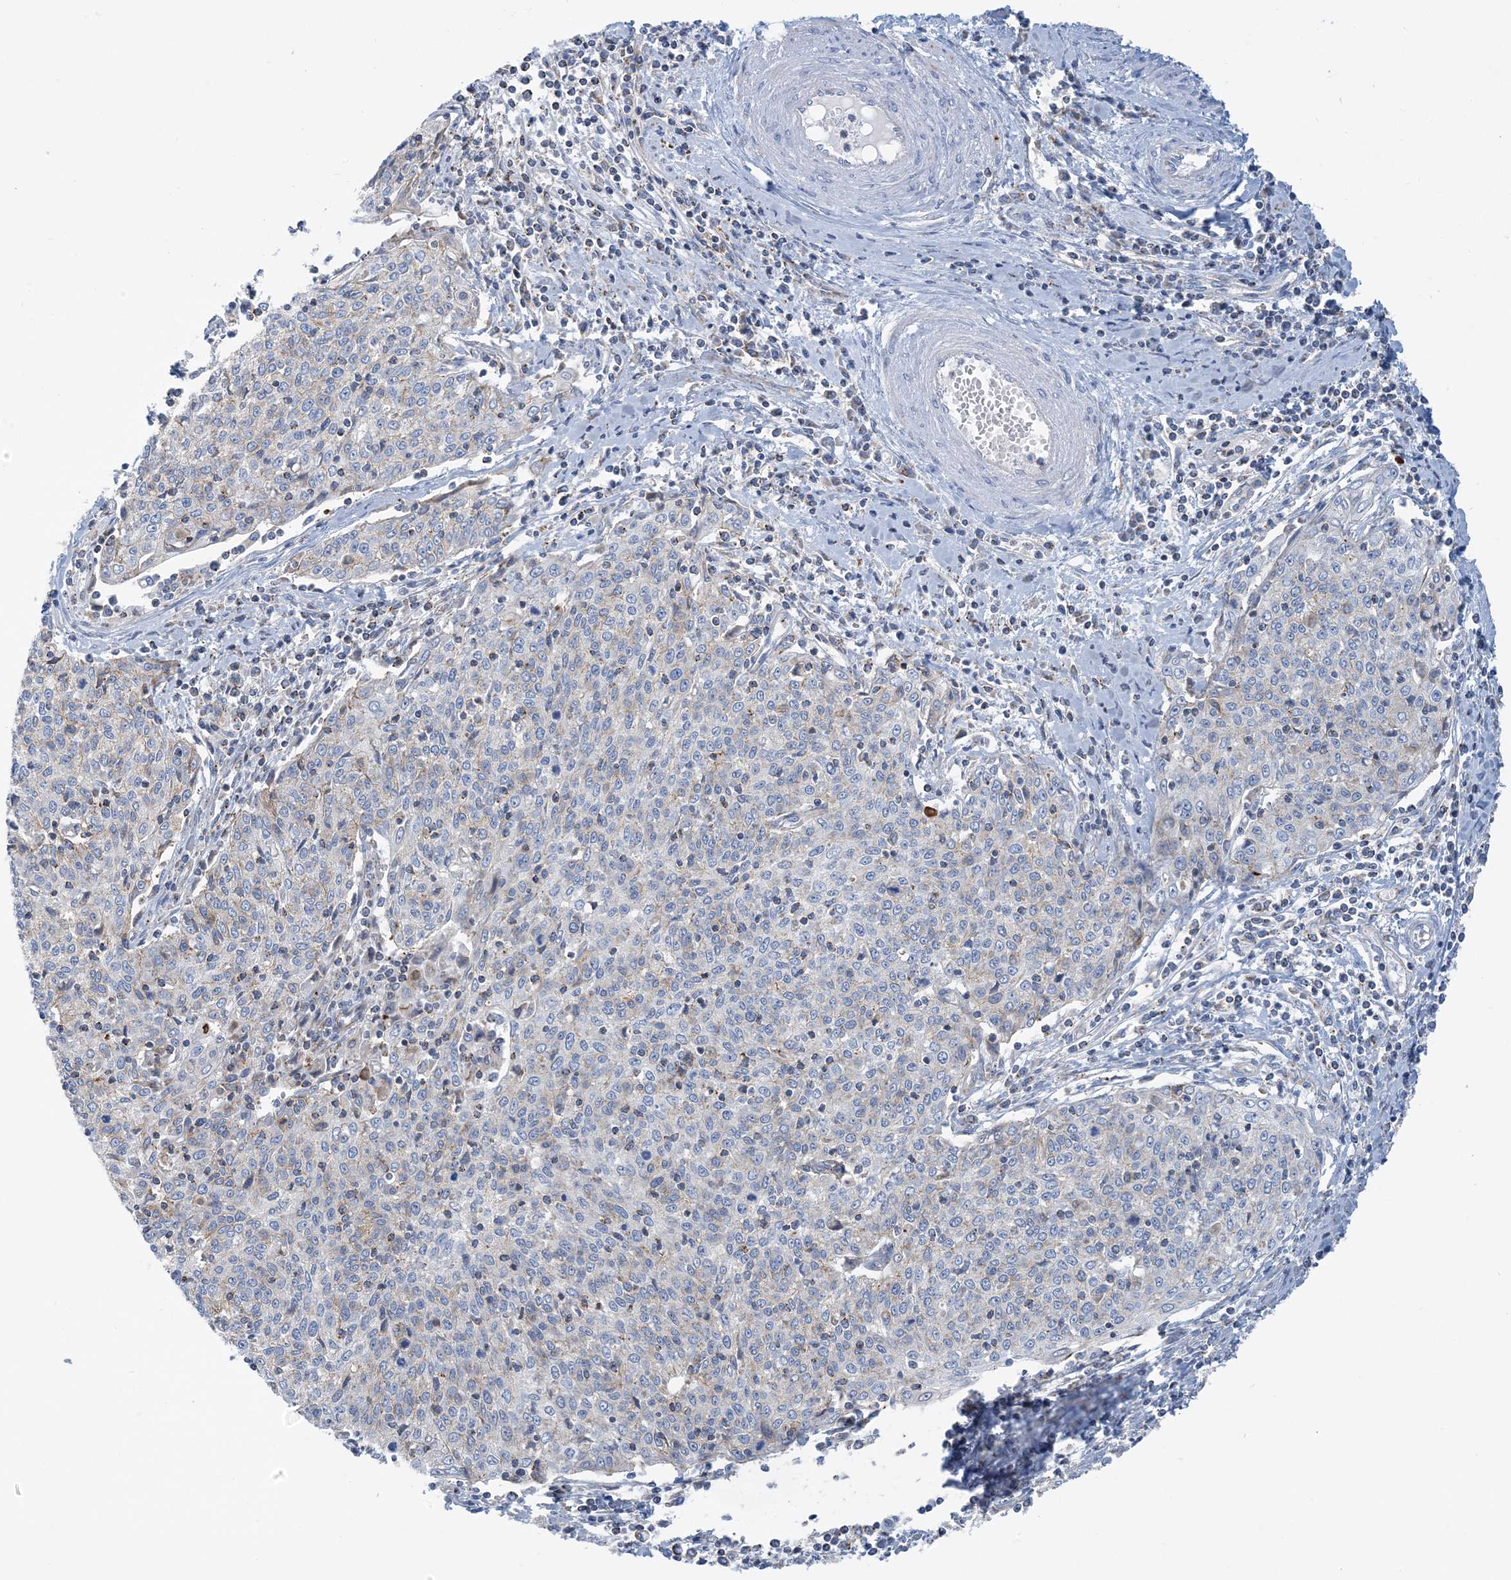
{"staining": {"intensity": "negative", "quantity": "none", "location": "none"}, "tissue": "cervical cancer", "cell_type": "Tumor cells", "image_type": "cancer", "snomed": [{"axis": "morphology", "description": "Squamous cell carcinoma, NOS"}, {"axis": "topography", "description": "Cervix"}], "caption": "Squamous cell carcinoma (cervical) was stained to show a protein in brown. There is no significant staining in tumor cells. Brightfield microscopy of immunohistochemistry (IHC) stained with DAB (brown) and hematoxylin (blue), captured at high magnification.", "gene": "CALHM5", "patient": {"sex": "female", "age": 48}}